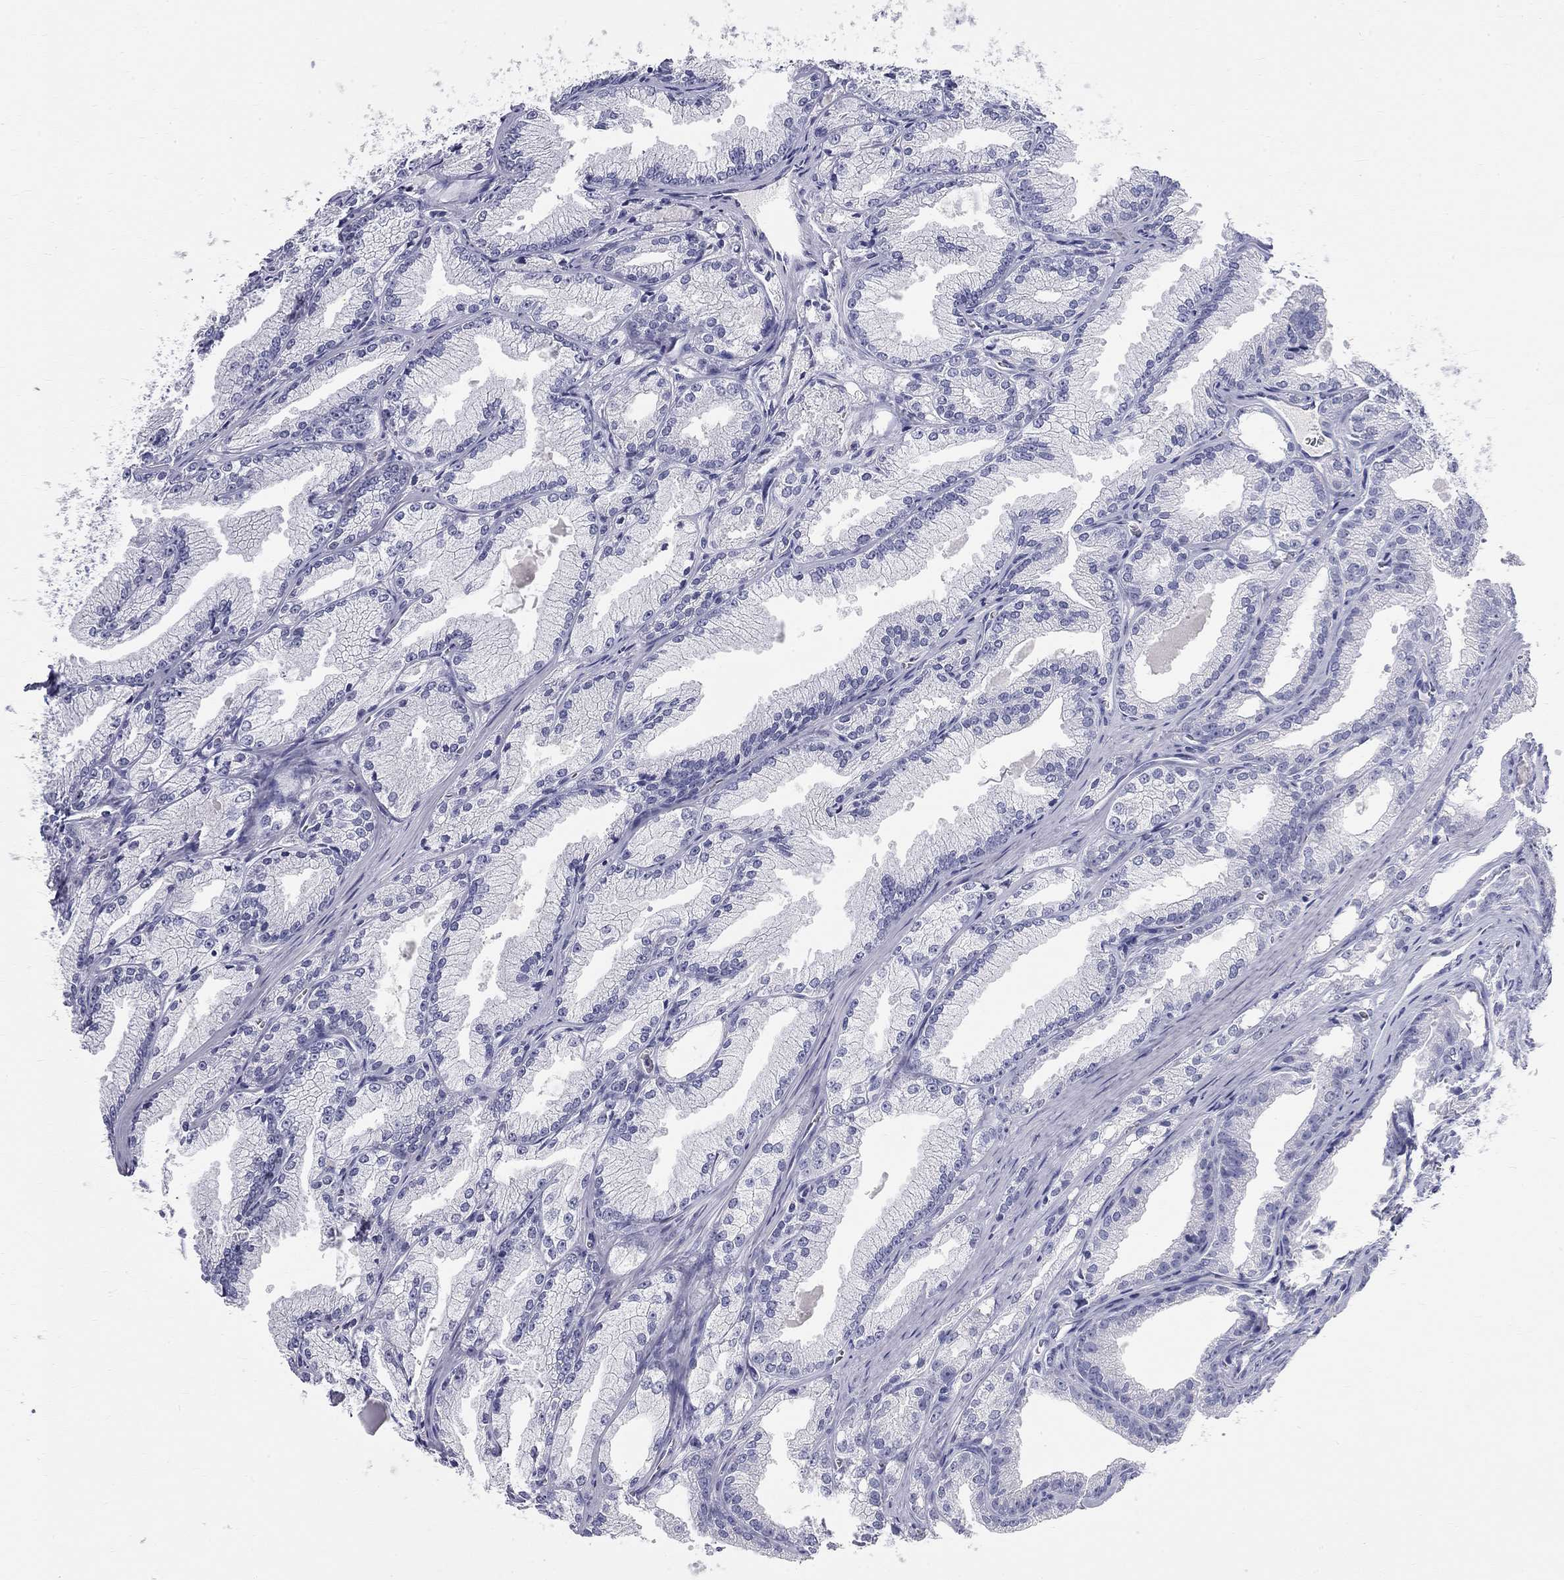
{"staining": {"intensity": "negative", "quantity": "none", "location": "none"}, "tissue": "prostate cancer", "cell_type": "Tumor cells", "image_type": "cancer", "snomed": [{"axis": "morphology", "description": "Adenocarcinoma, NOS"}, {"axis": "morphology", "description": "Adenocarcinoma, High grade"}, {"axis": "topography", "description": "Prostate"}], "caption": "The immunohistochemistry photomicrograph has no significant expression in tumor cells of prostate adenocarcinoma tissue.", "gene": "PHOX2B", "patient": {"sex": "male", "age": 70}}